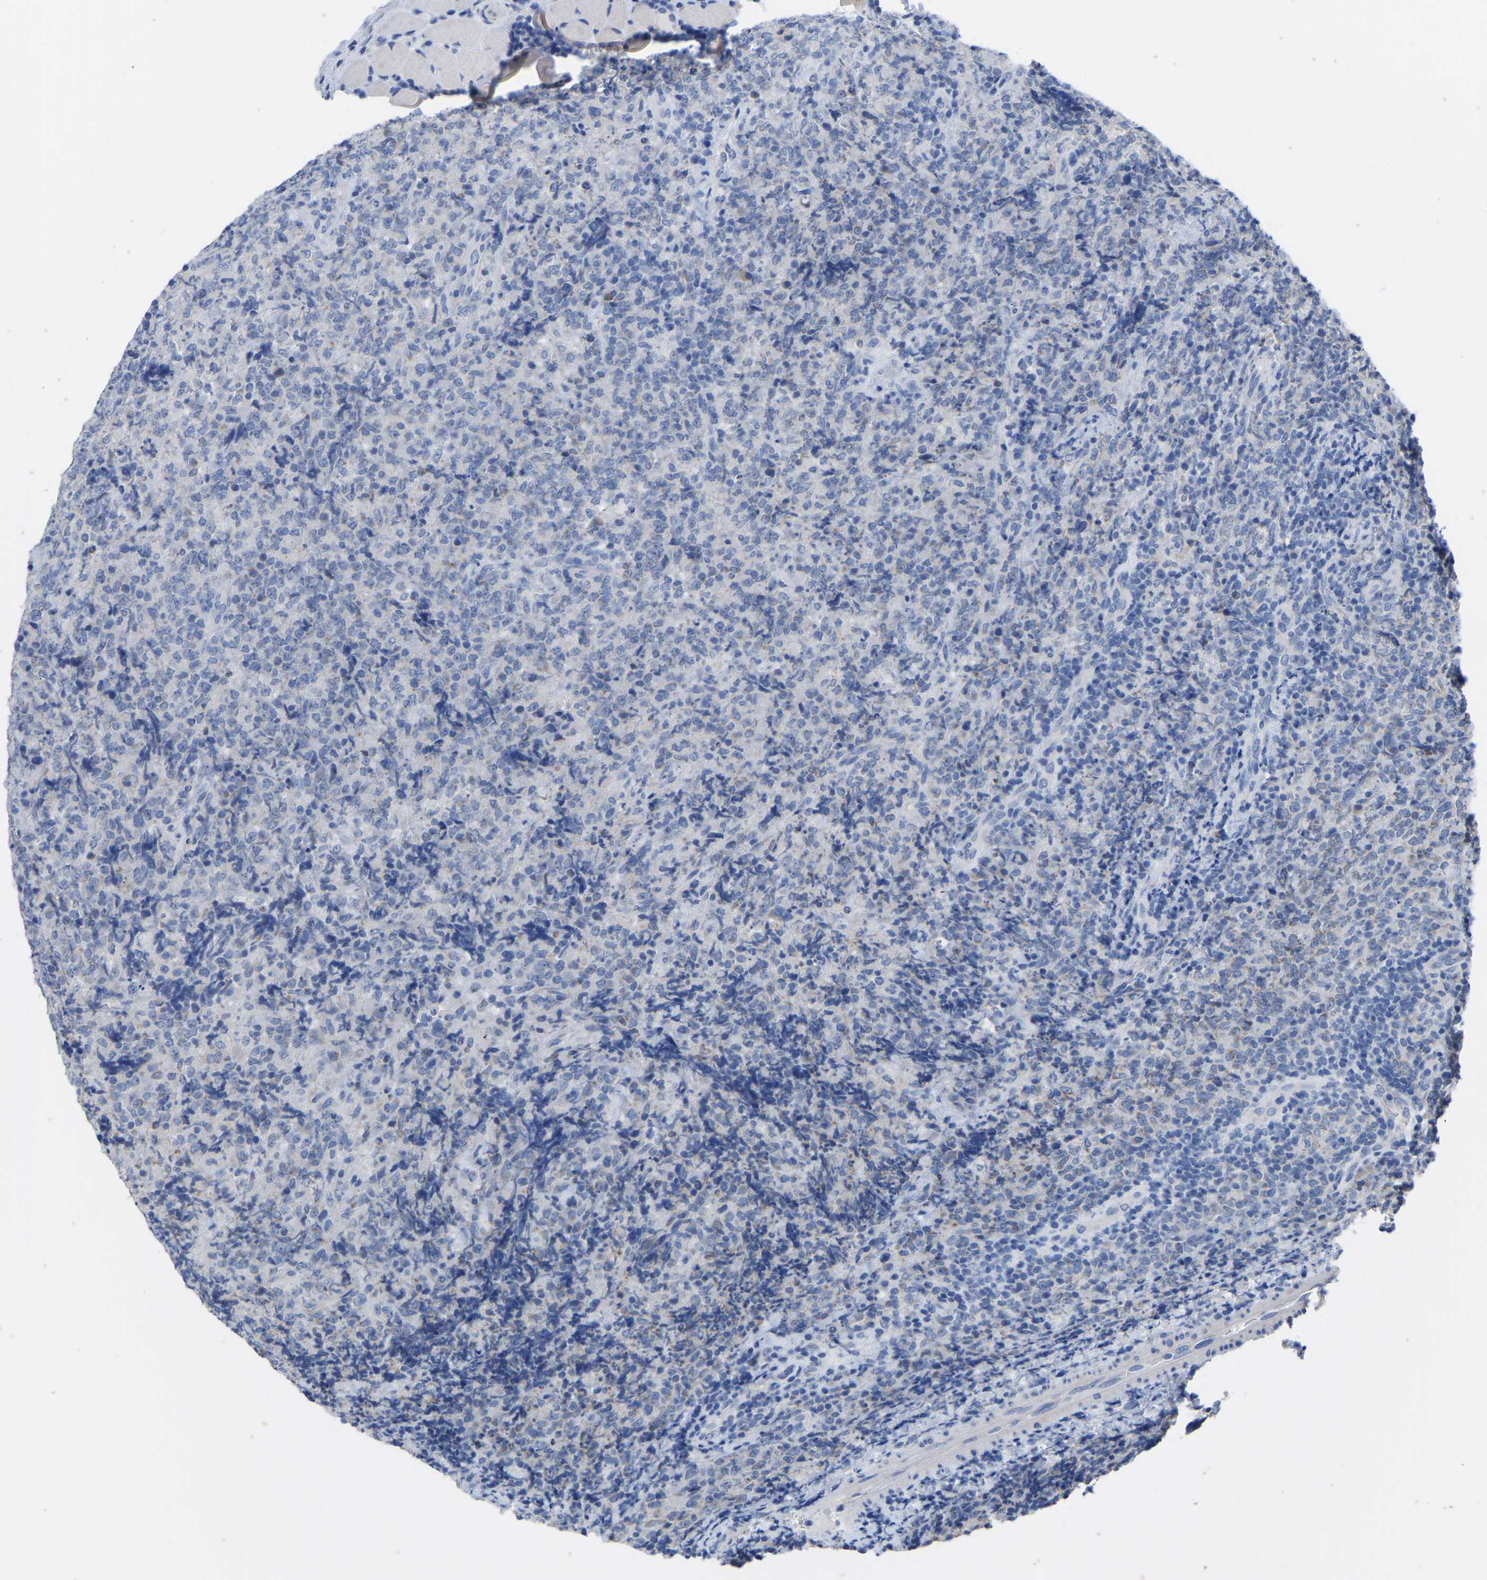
{"staining": {"intensity": "negative", "quantity": "none", "location": "none"}, "tissue": "lymphoma", "cell_type": "Tumor cells", "image_type": "cancer", "snomed": [{"axis": "morphology", "description": "Malignant lymphoma, non-Hodgkin's type, High grade"}, {"axis": "topography", "description": "Tonsil"}], "caption": "Immunohistochemistry (IHC) of human malignant lymphoma, non-Hodgkin's type (high-grade) displays no staining in tumor cells.", "gene": "OLIG2", "patient": {"sex": "female", "age": 36}}